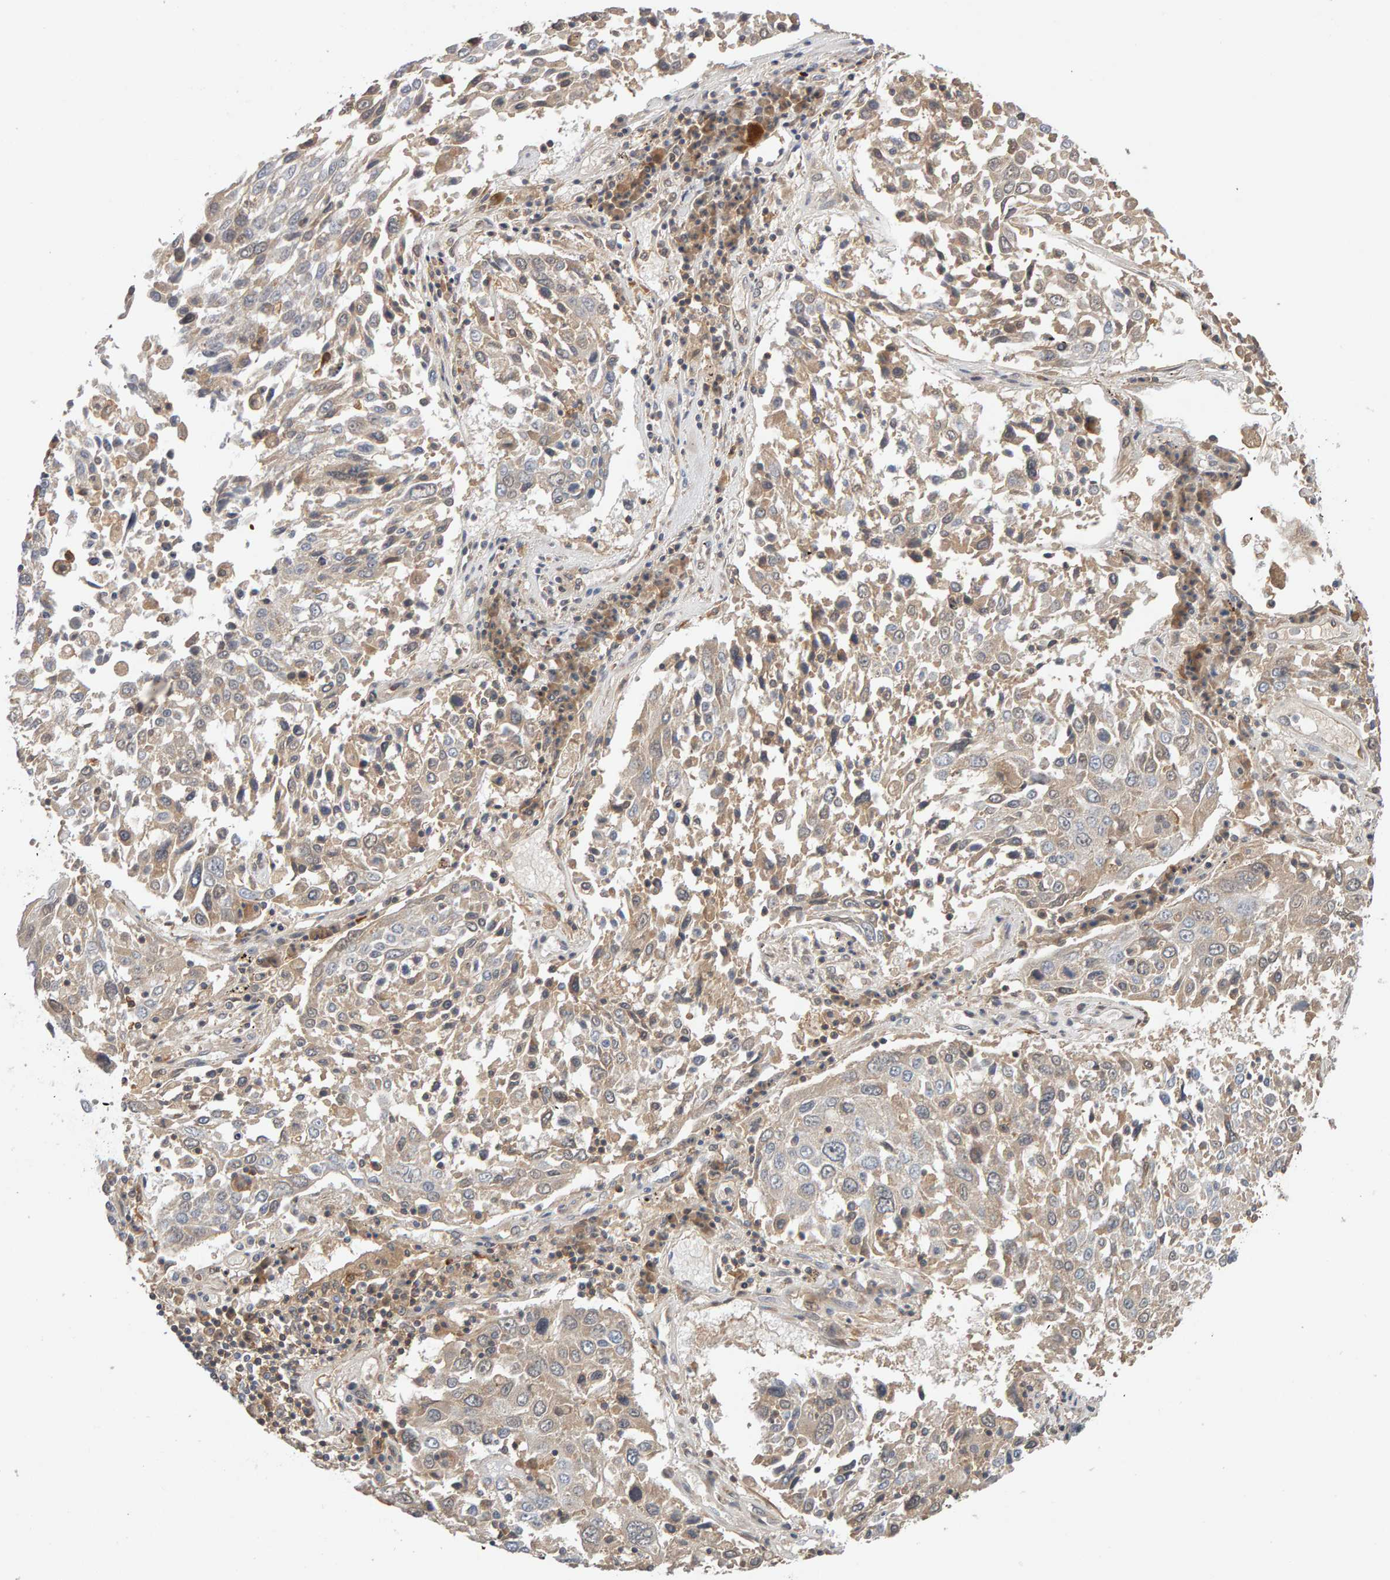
{"staining": {"intensity": "weak", "quantity": "25%-75%", "location": "cytoplasmic/membranous"}, "tissue": "lung cancer", "cell_type": "Tumor cells", "image_type": "cancer", "snomed": [{"axis": "morphology", "description": "Squamous cell carcinoma, NOS"}, {"axis": "topography", "description": "Lung"}], "caption": "Immunohistochemical staining of lung cancer (squamous cell carcinoma) shows weak cytoplasmic/membranous protein positivity in about 25%-75% of tumor cells.", "gene": "NUDCD1", "patient": {"sex": "male", "age": 65}}